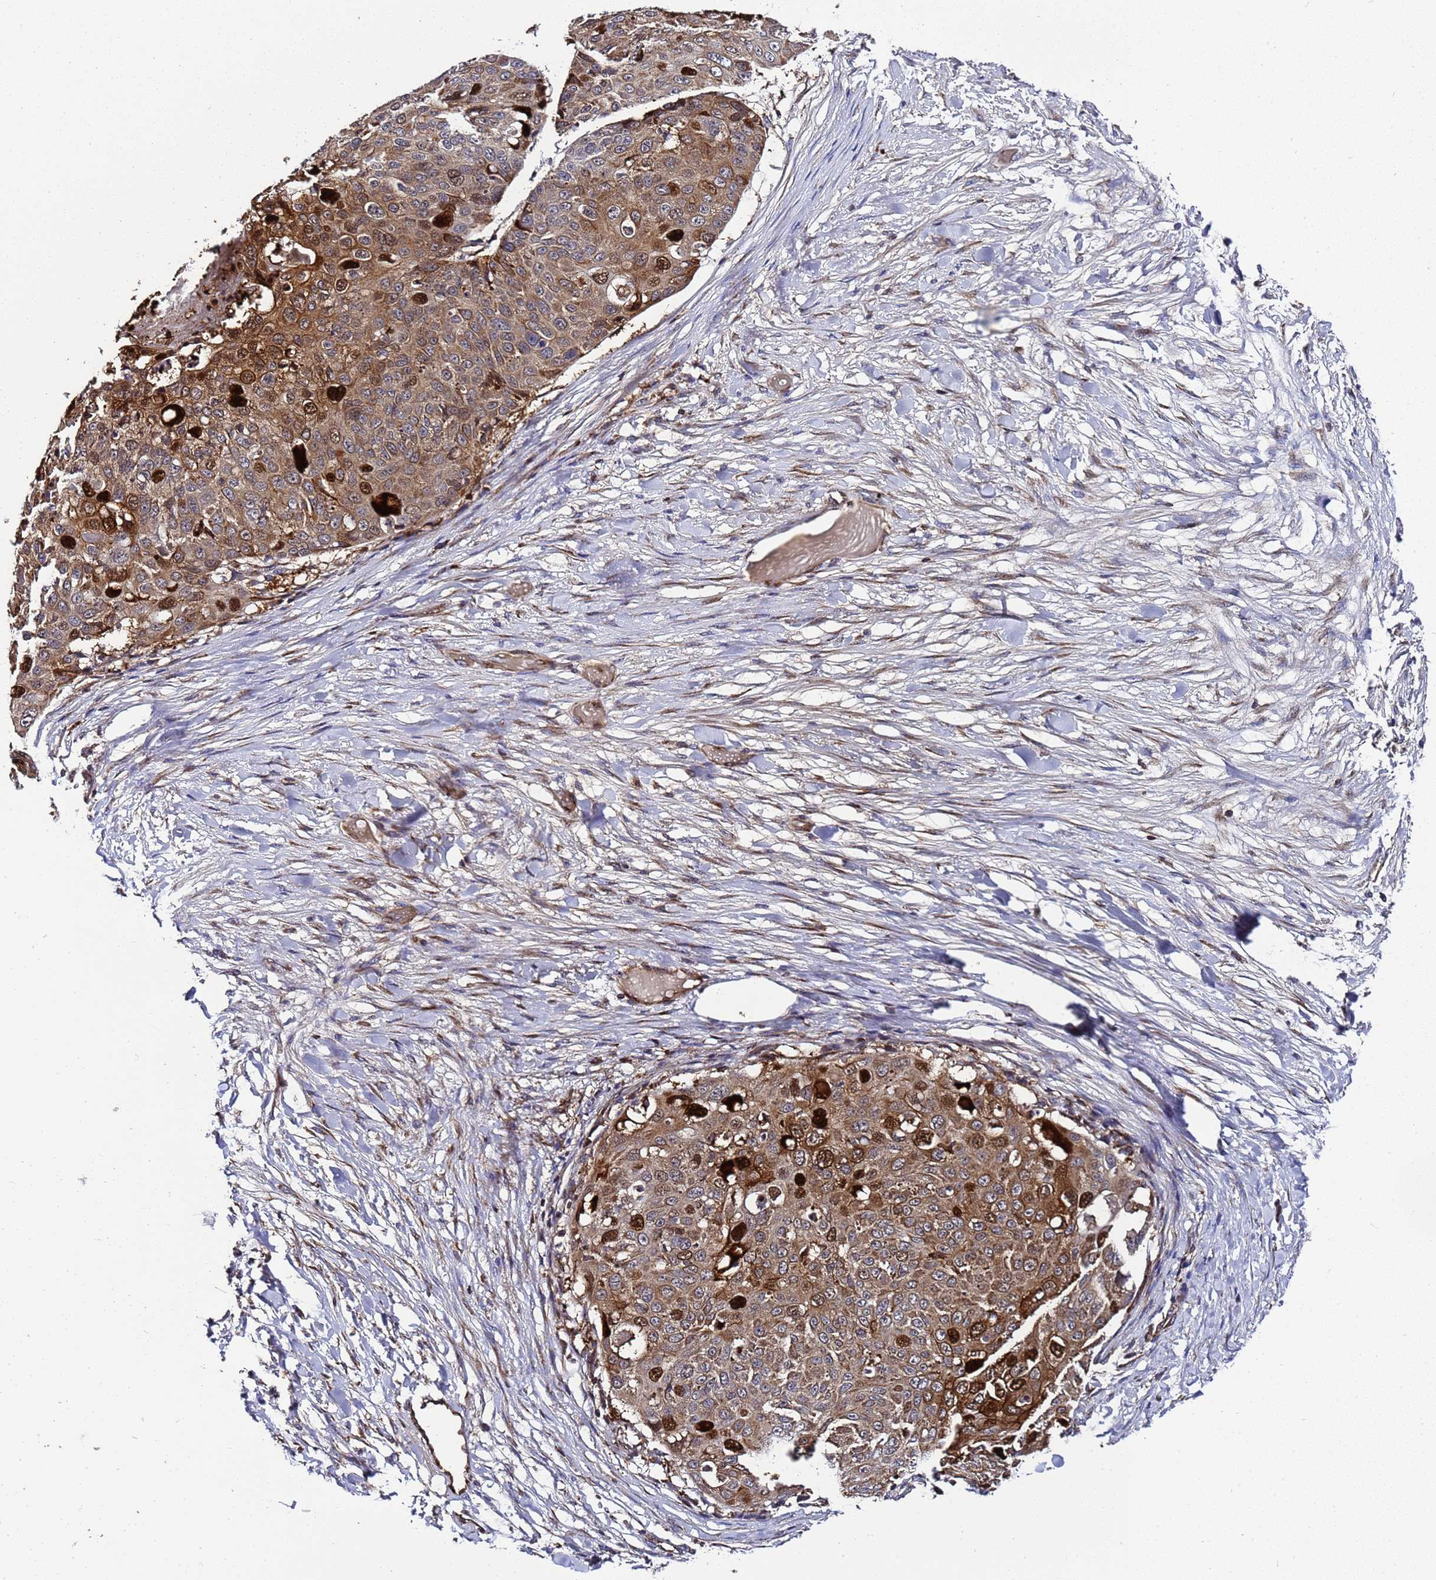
{"staining": {"intensity": "moderate", "quantity": ">75%", "location": "cytoplasmic/membranous,nuclear"}, "tissue": "skin cancer", "cell_type": "Tumor cells", "image_type": "cancer", "snomed": [{"axis": "morphology", "description": "Squamous cell carcinoma, NOS"}, {"axis": "topography", "description": "Skin"}], "caption": "Immunohistochemistry (IHC) image of neoplastic tissue: human squamous cell carcinoma (skin) stained using IHC displays medium levels of moderate protein expression localized specifically in the cytoplasmic/membranous and nuclear of tumor cells, appearing as a cytoplasmic/membranous and nuclear brown color.", "gene": "MOCS1", "patient": {"sex": "male", "age": 71}}